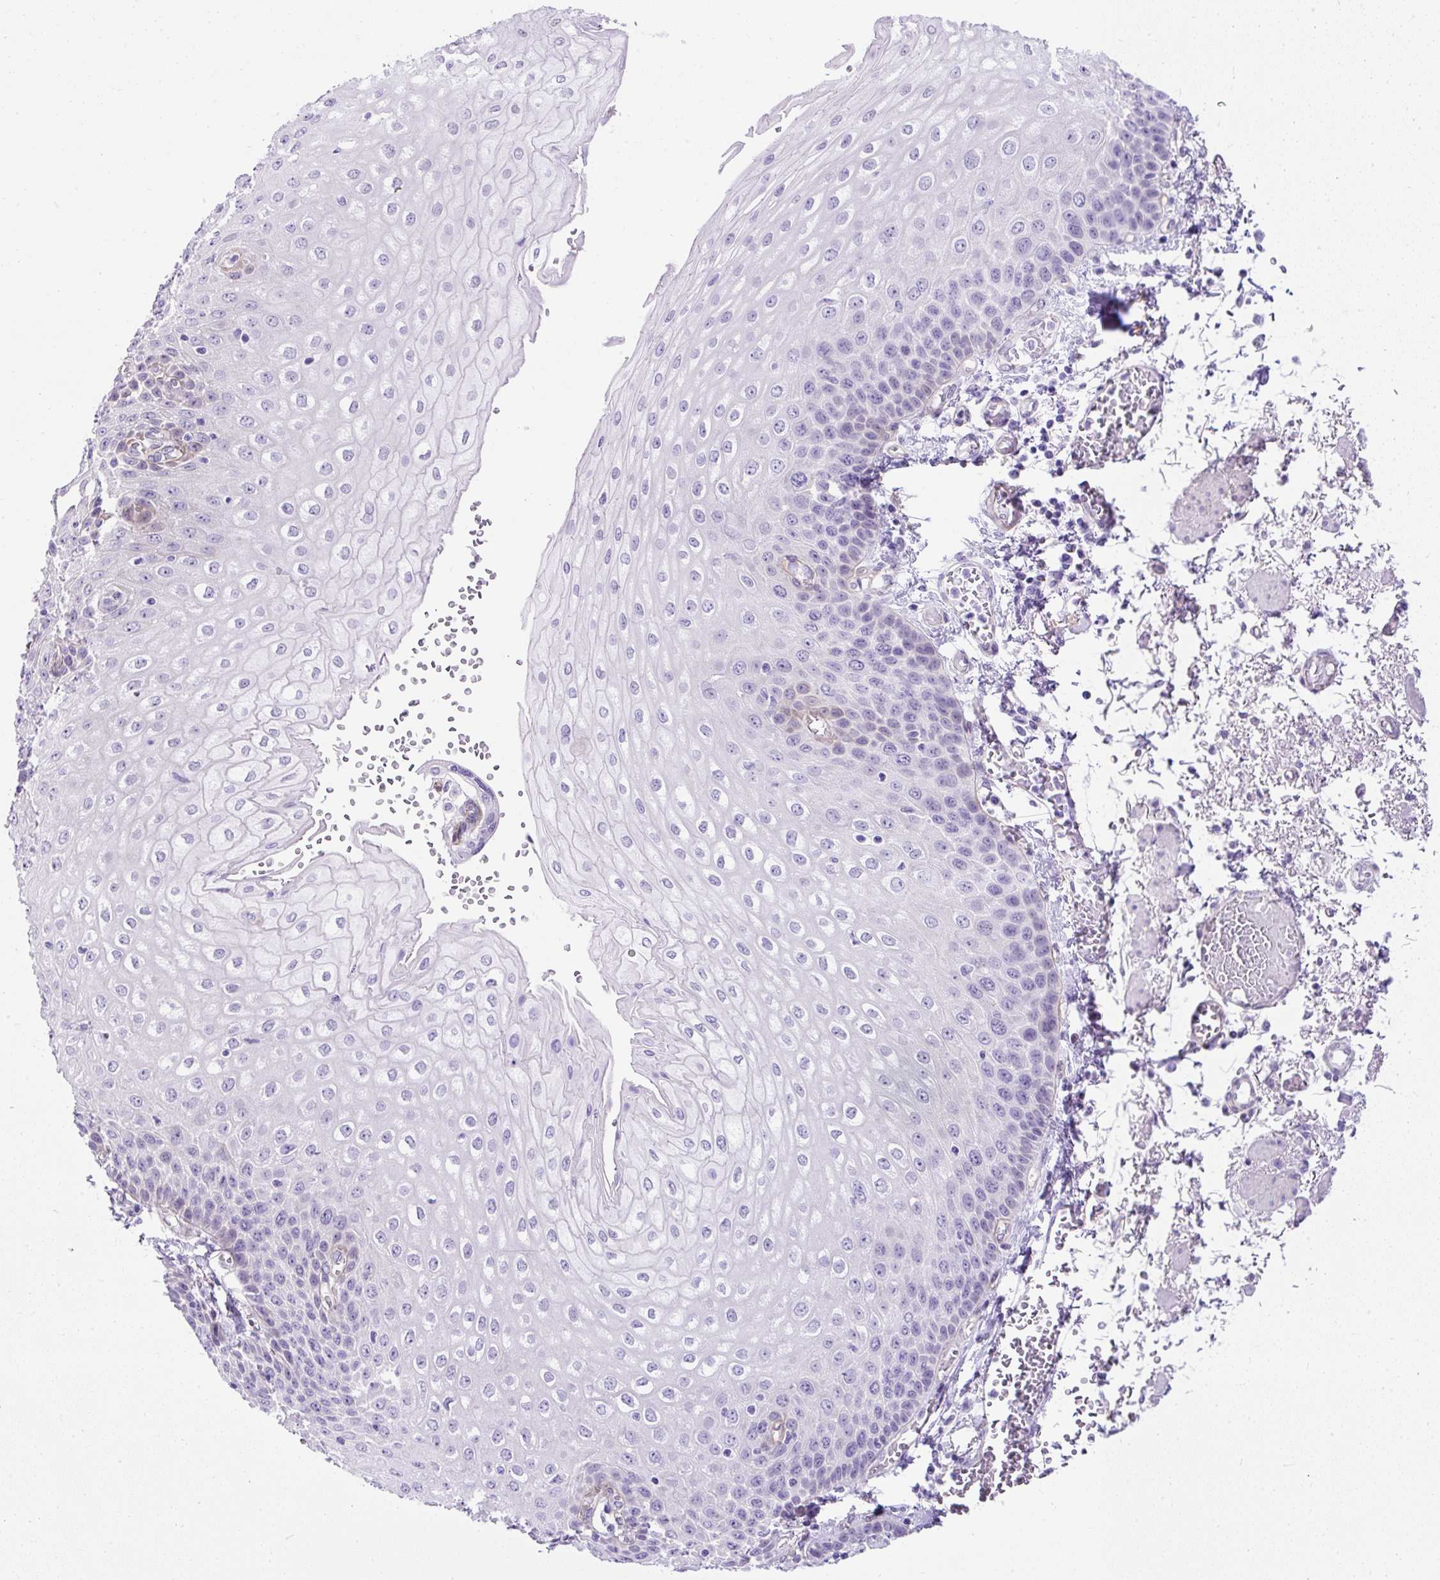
{"staining": {"intensity": "moderate", "quantity": "<25%", "location": "cytoplasmic/membranous"}, "tissue": "esophagus", "cell_type": "Squamous epithelial cells", "image_type": "normal", "snomed": [{"axis": "morphology", "description": "Normal tissue, NOS"}, {"axis": "morphology", "description": "Adenocarcinoma, NOS"}, {"axis": "topography", "description": "Esophagus"}], "caption": "Immunohistochemistry (IHC) (DAB) staining of unremarkable human esophagus displays moderate cytoplasmic/membranous protein positivity in about <25% of squamous epithelial cells. Immunohistochemistry stains the protein in brown and the nuclei are stained blue.", "gene": "KRT12", "patient": {"sex": "male", "age": 81}}